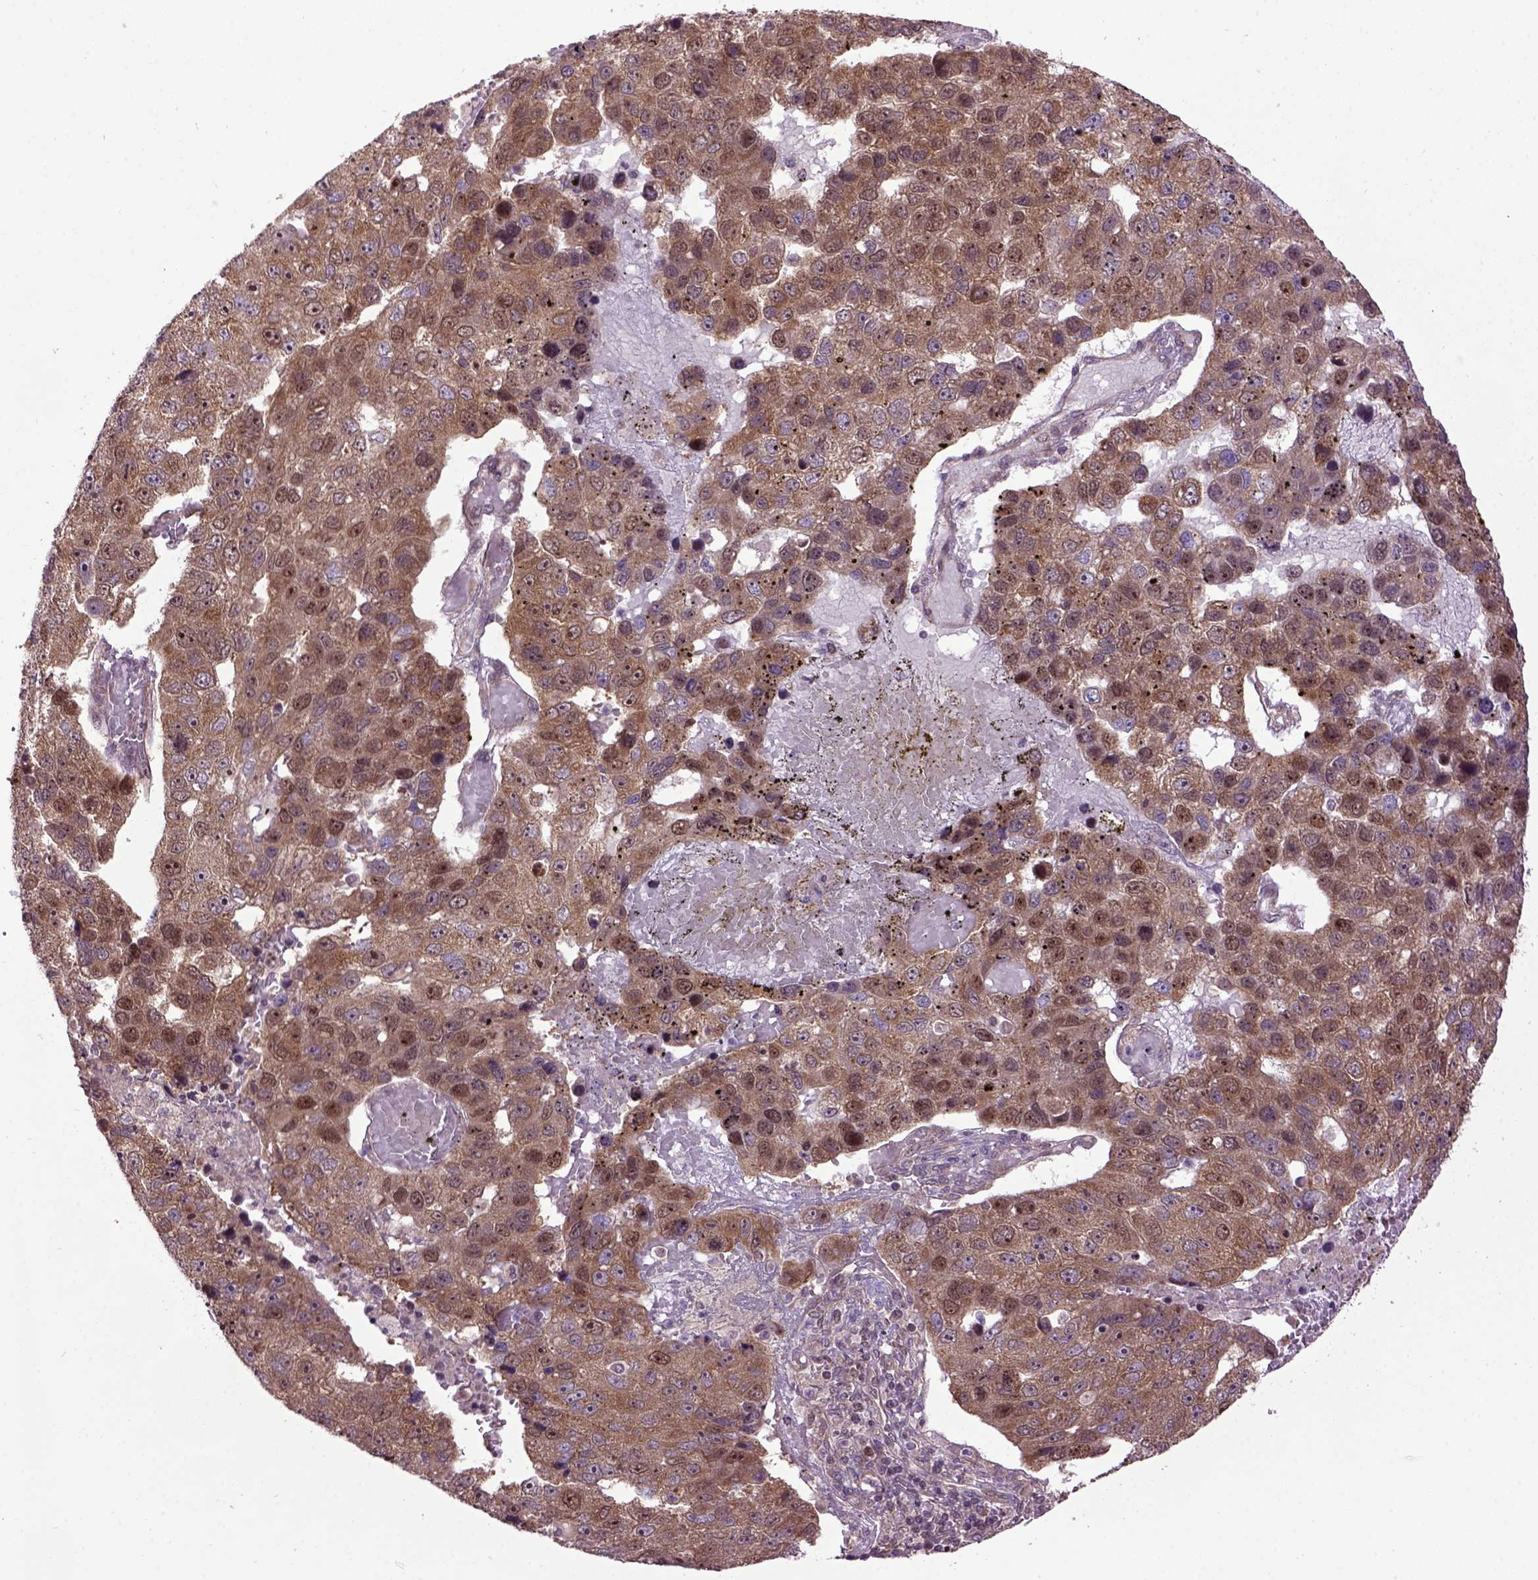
{"staining": {"intensity": "moderate", "quantity": ">75%", "location": "cytoplasmic/membranous,nuclear"}, "tissue": "pancreatic cancer", "cell_type": "Tumor cells", "image_type": "cancer", "snomed": [{"axis": "morphology", "description": "Adenocarcinoma, NOS"}, {"axis": "topography", "description": "Pancreas"}], "caption": "Pancreatic cancer stained with DAB (3,3'-diaminobenzidine) IHC shows medium levels of moderate cytoplasmic/membranous and nuclear expression in about >75% of tumor cells.", "gene": "WDR48", "patient": {"sex": "female", "age": 61}}